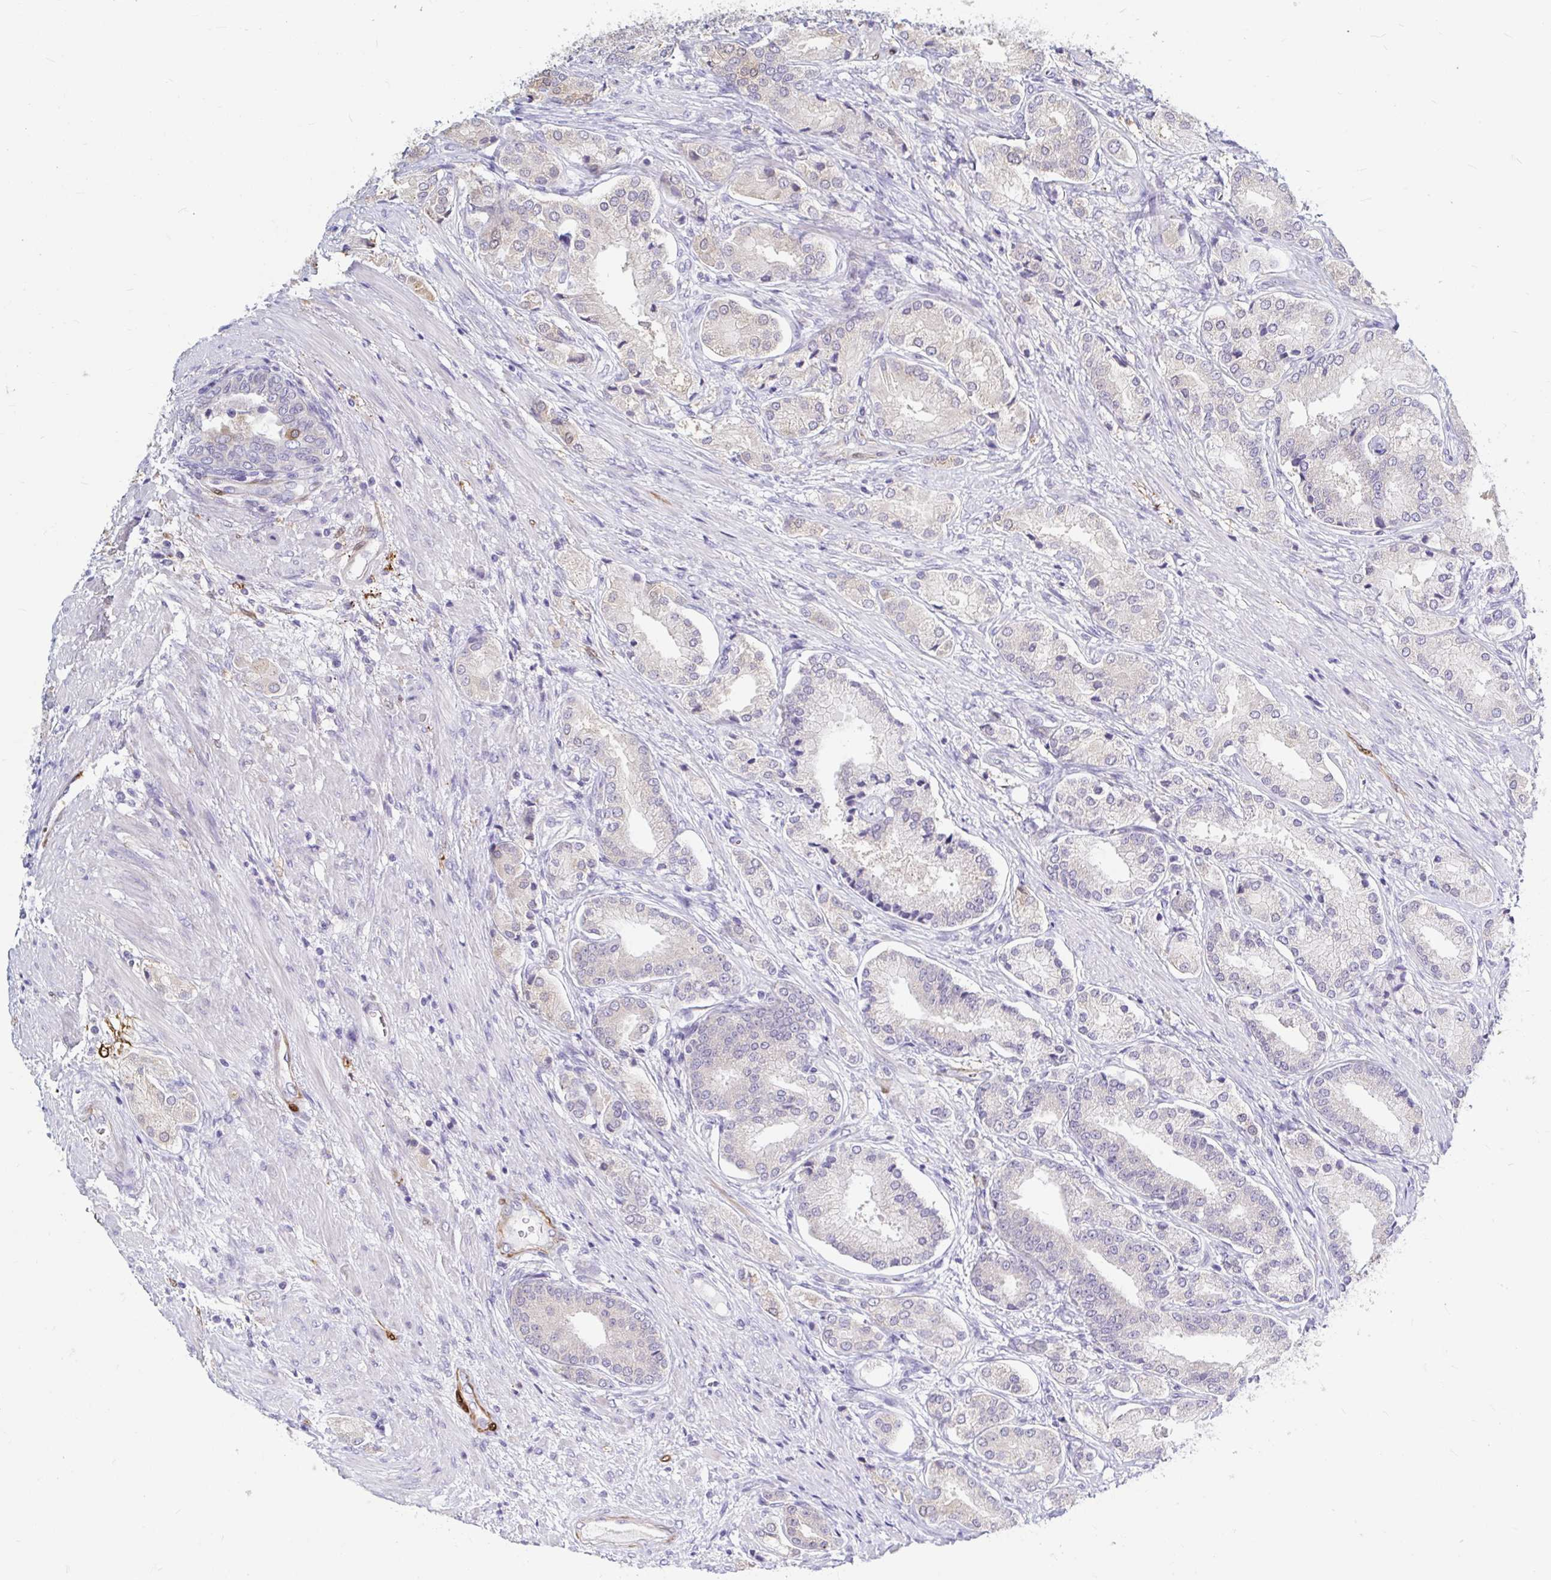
{"staining": {"intensity": "negative", "quantity": "none", "location": "none"}, "tissue": "prostate cancer", "cell_type": "Tumor cells", "image_type": "cancer", "snomed": [{"axis": "morphology", "description": "Adenocarcinoma, High grade"}, {"axis": "topography", "description": "Prostate and seminal vesicle, NOS"}], "caption": "Tumor cells are negative for protein expression in human prostate cancer (high-grade adenocarcinoma).", "gene": "ADH1A", "patient": {"sex": "male", "age": 61}}